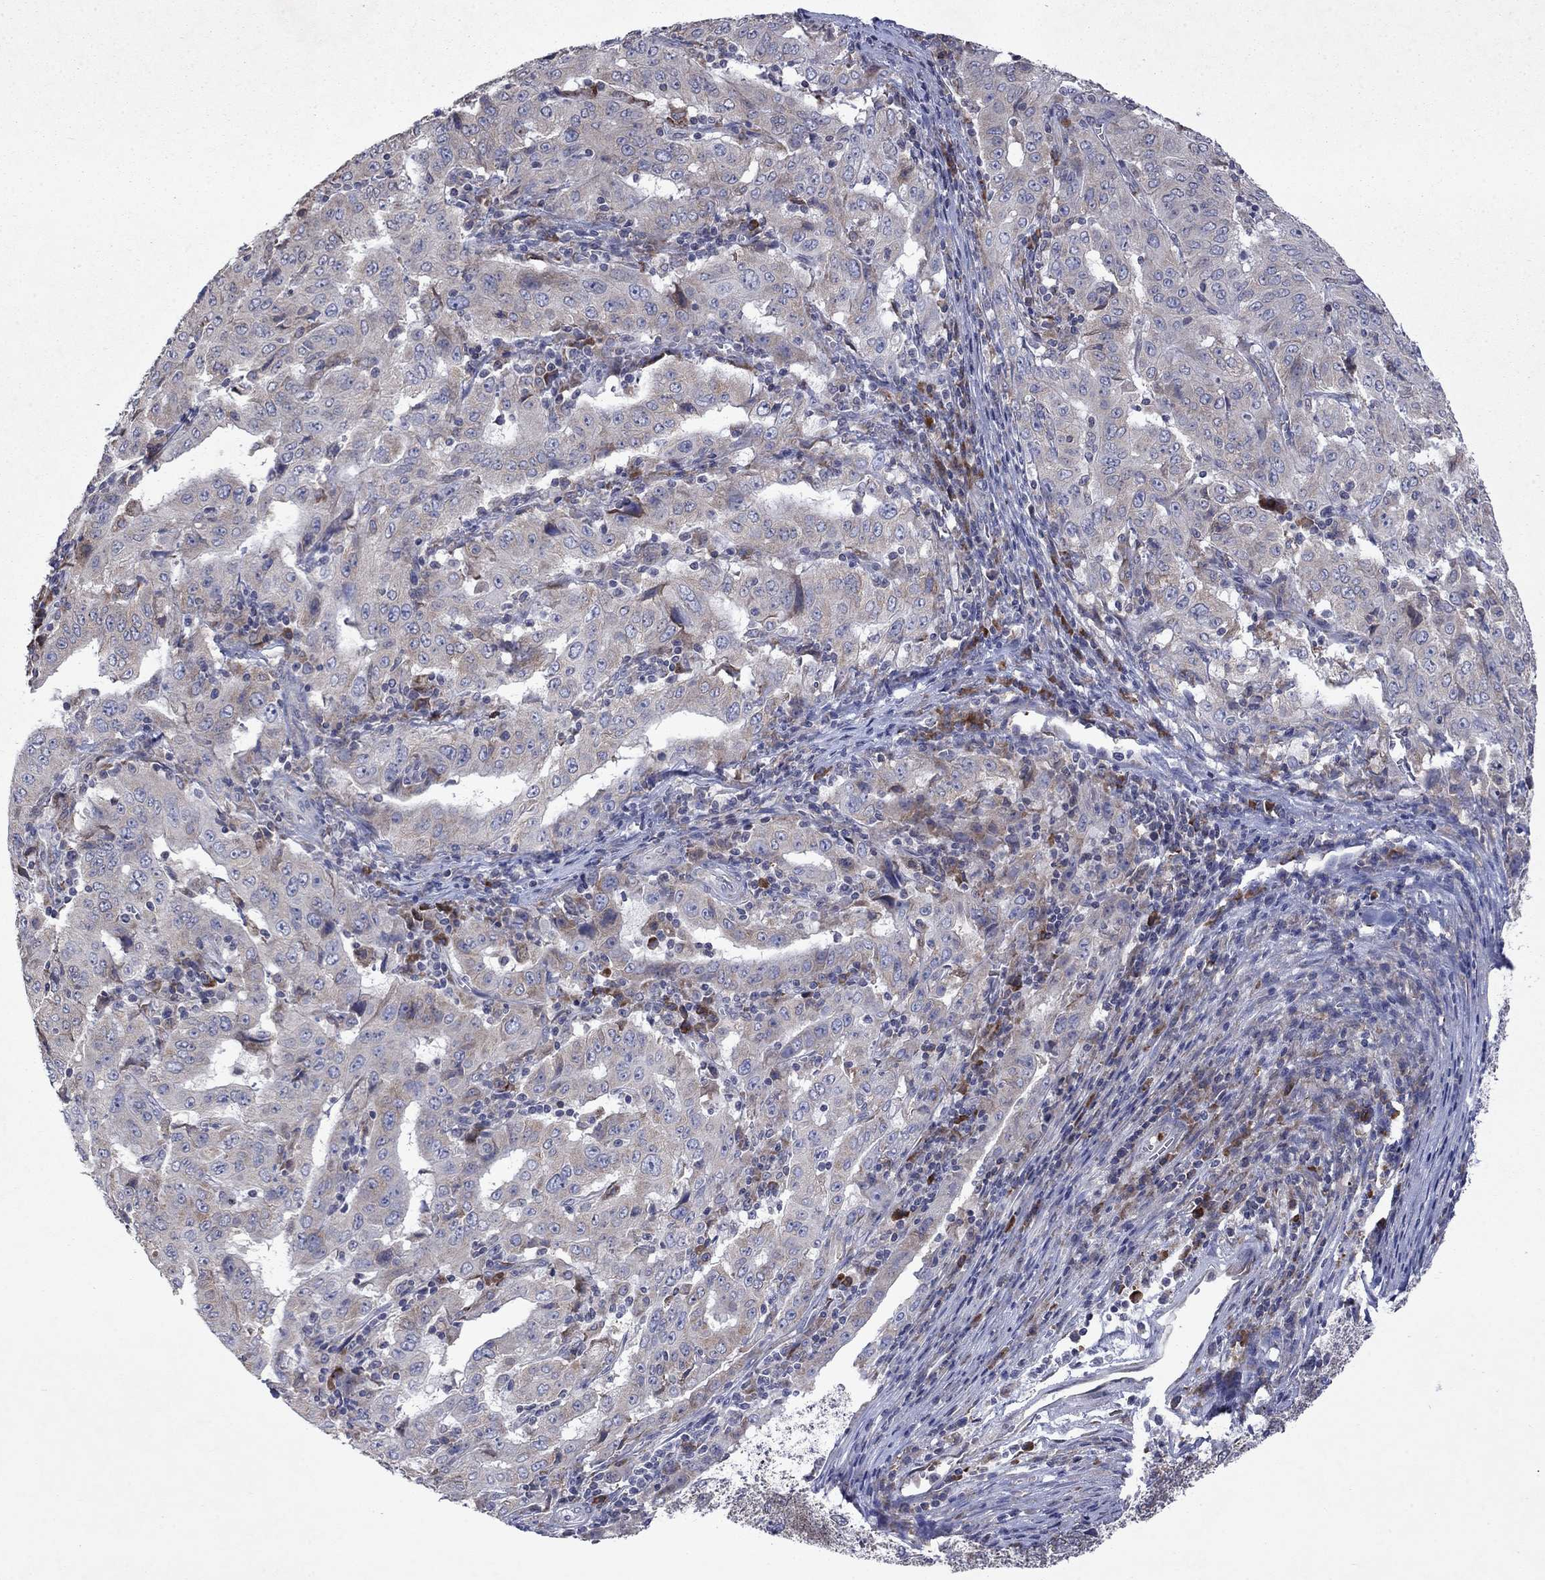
{"staining": {"intensity": "negative", "quantity": "none", "location": "none"}, "tissue": "pancreatic cancer", "cell_type": "Tumor cells", "image_type": "cancer", "snomed": [{"axis": "morphology", "description": "Adenocarcinoma, NOS"}, {"axis": "topography", "description": "Pancreas"}], "caption": "High magnification brightfield microscopy of adenocarcinoma (pancreatic) stained with DAB (brown) and counterstained with hematoxylin (blue): tumor cells show no significant positivity. (IHC, brightfield microscopy, high magnification).", "gene": "TMEM97", "patient": {"sex": "male", "age": 63}}